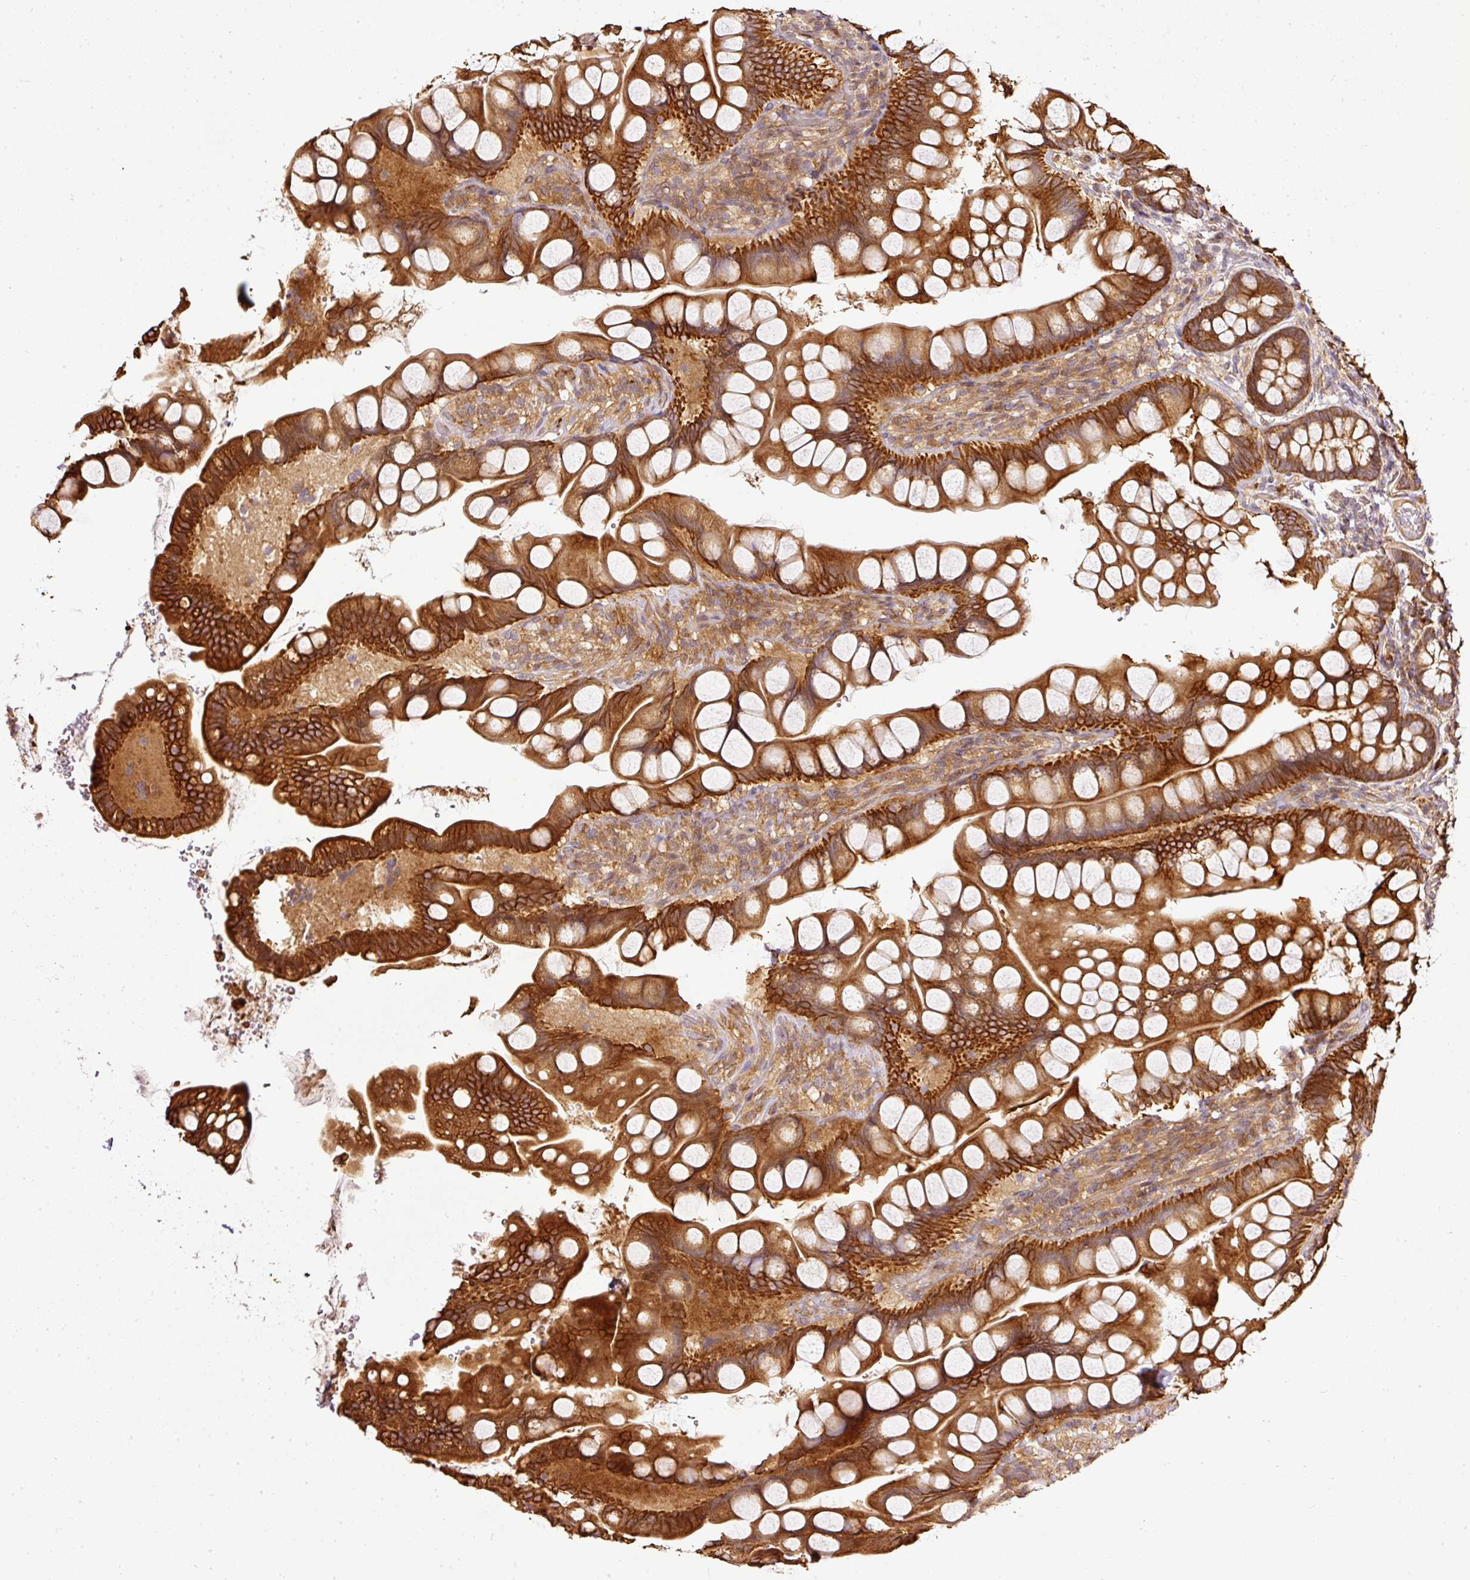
{"staining": {"intensity": "strong", "quantity": ">75%", "location": "cytoplasmic/membranous"}, "tissue": "small intestine", "cell_type": "Glandular cells", "image_type": "normal", "snomed": [{"axis": "morphology", "description": "Normal tissue, NOS"}, {"axis": "topography", "description": "Small intestine"}], "caption": "A high-resolution image shows immunohistochemistry staining of unremarkable small intestine, which demonstrates strong cytoplasmic/membranous staining in approximately >75% of glandular cells.", "gene": "MIF4GD", "patient": {"sex": "male", "age": 70}}